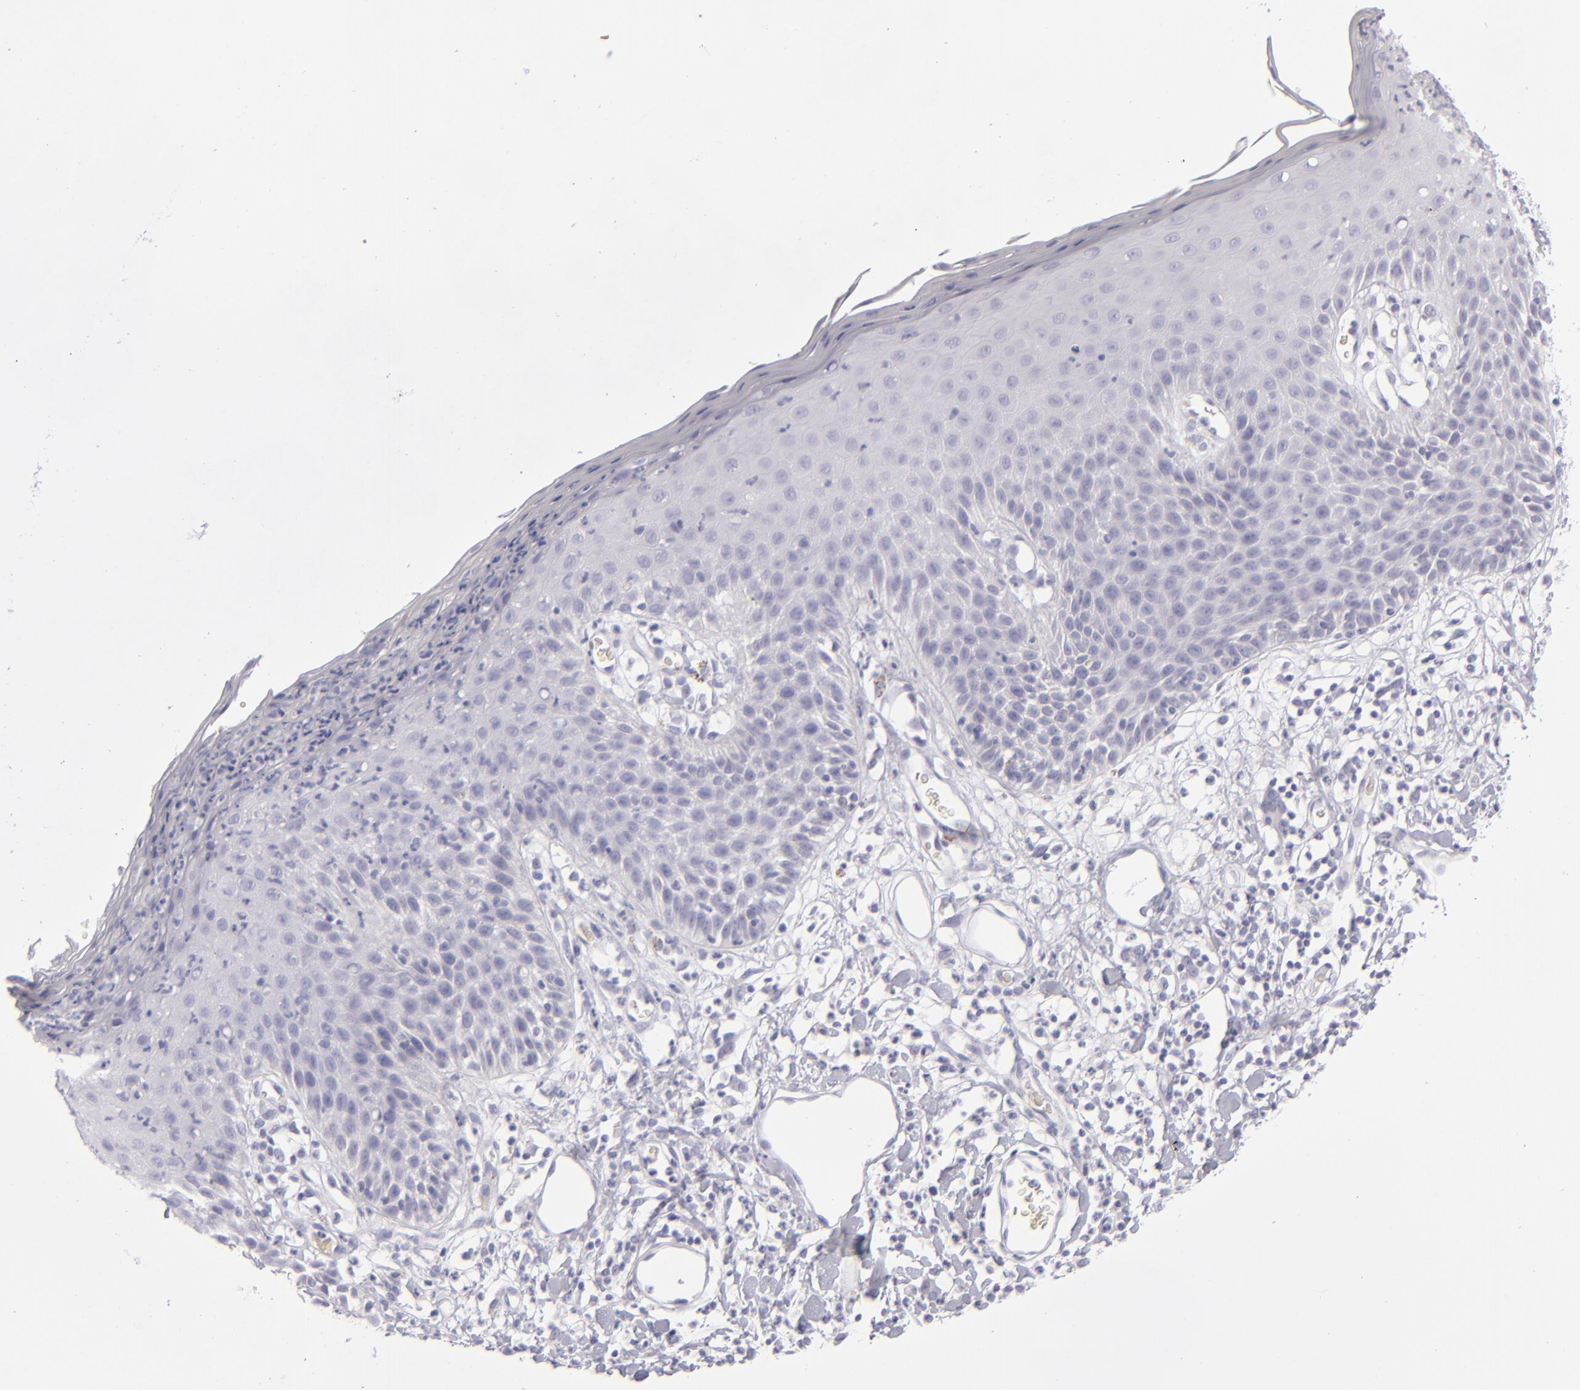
{"staining": {"intensity": "negative", "quantity": "none", "location": "none"}, "tissue": "skin", "cell_type": "Epidermal cells", "image_type": "normal", "snomed": [{"axis": "morphology", "description": "Normal tissue, NOS"}, {"axis": "topography", "description": "Vulva"}, {"axis": "topography", "description": "Peripheral nerve tissue"}], "caption": "This is an immunohistochemistry image of unremarkable human skin. There is no positivity in epidermal cells.", "gene": "CD22", "patient": {"sex": "female", "age": 68}}